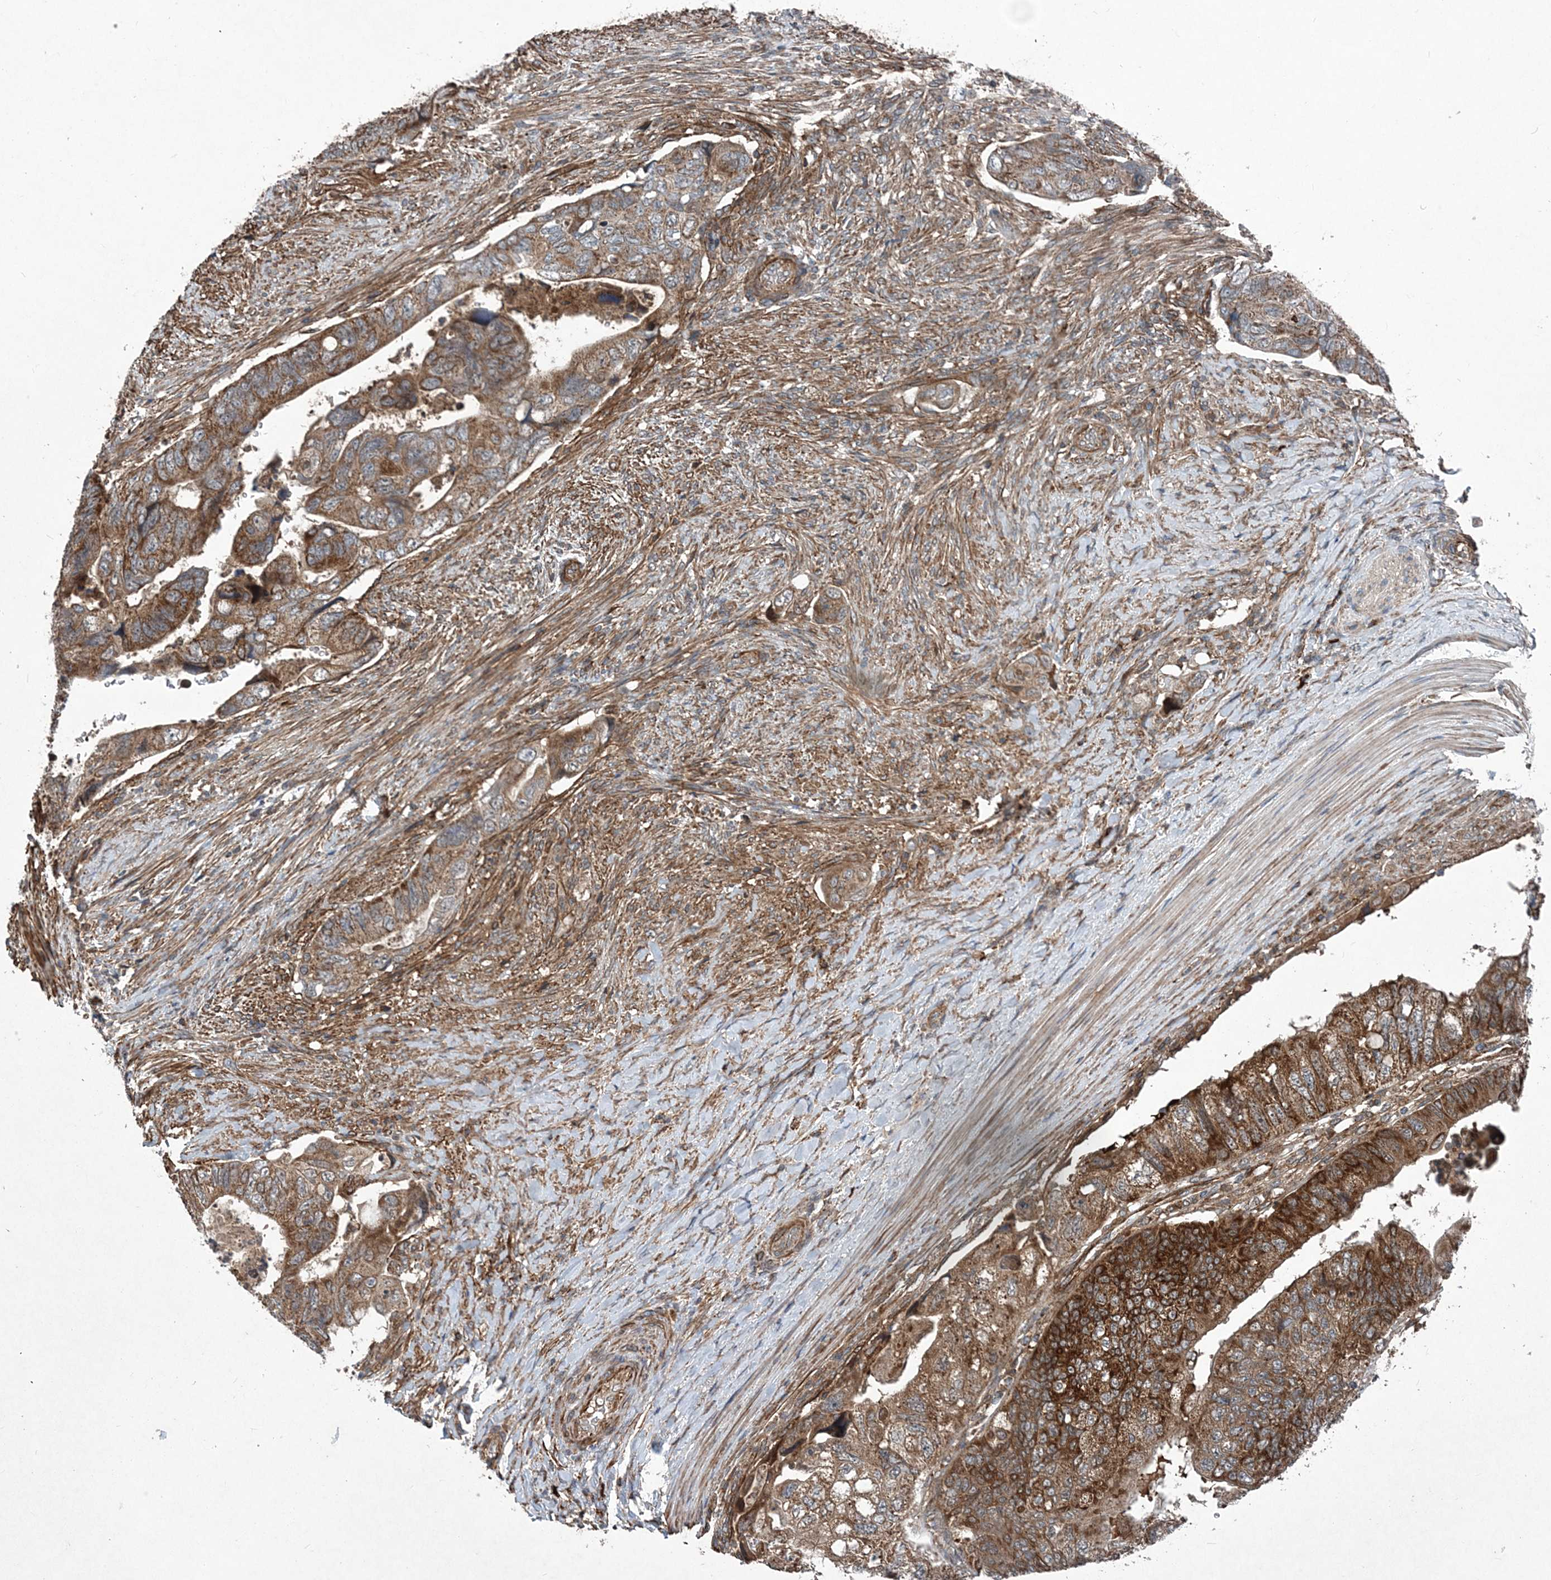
{"staining": {"intensity": "moderate", "quantity": ">75%", "location": "cytoplasmic/membranous"}, "tissue": "colorectal cancer", "cell_type": "Tumor cells", "image_type": "cancer", "snomed": [{"axis": "morphology", "description": "Adenocarcinoma, NOS"}, {"axis": "topography", "description": "Rectum"}], "caption": "Immunohistochemistry (IHC) (DAB) staining of colorectal adenocarcinoma shows moderate cytoplasmic/membranous protein staining in approximately >75% of tumor cells.", "gene": "NDUFA2", "patient": {"sex": "male", "age": 63}}